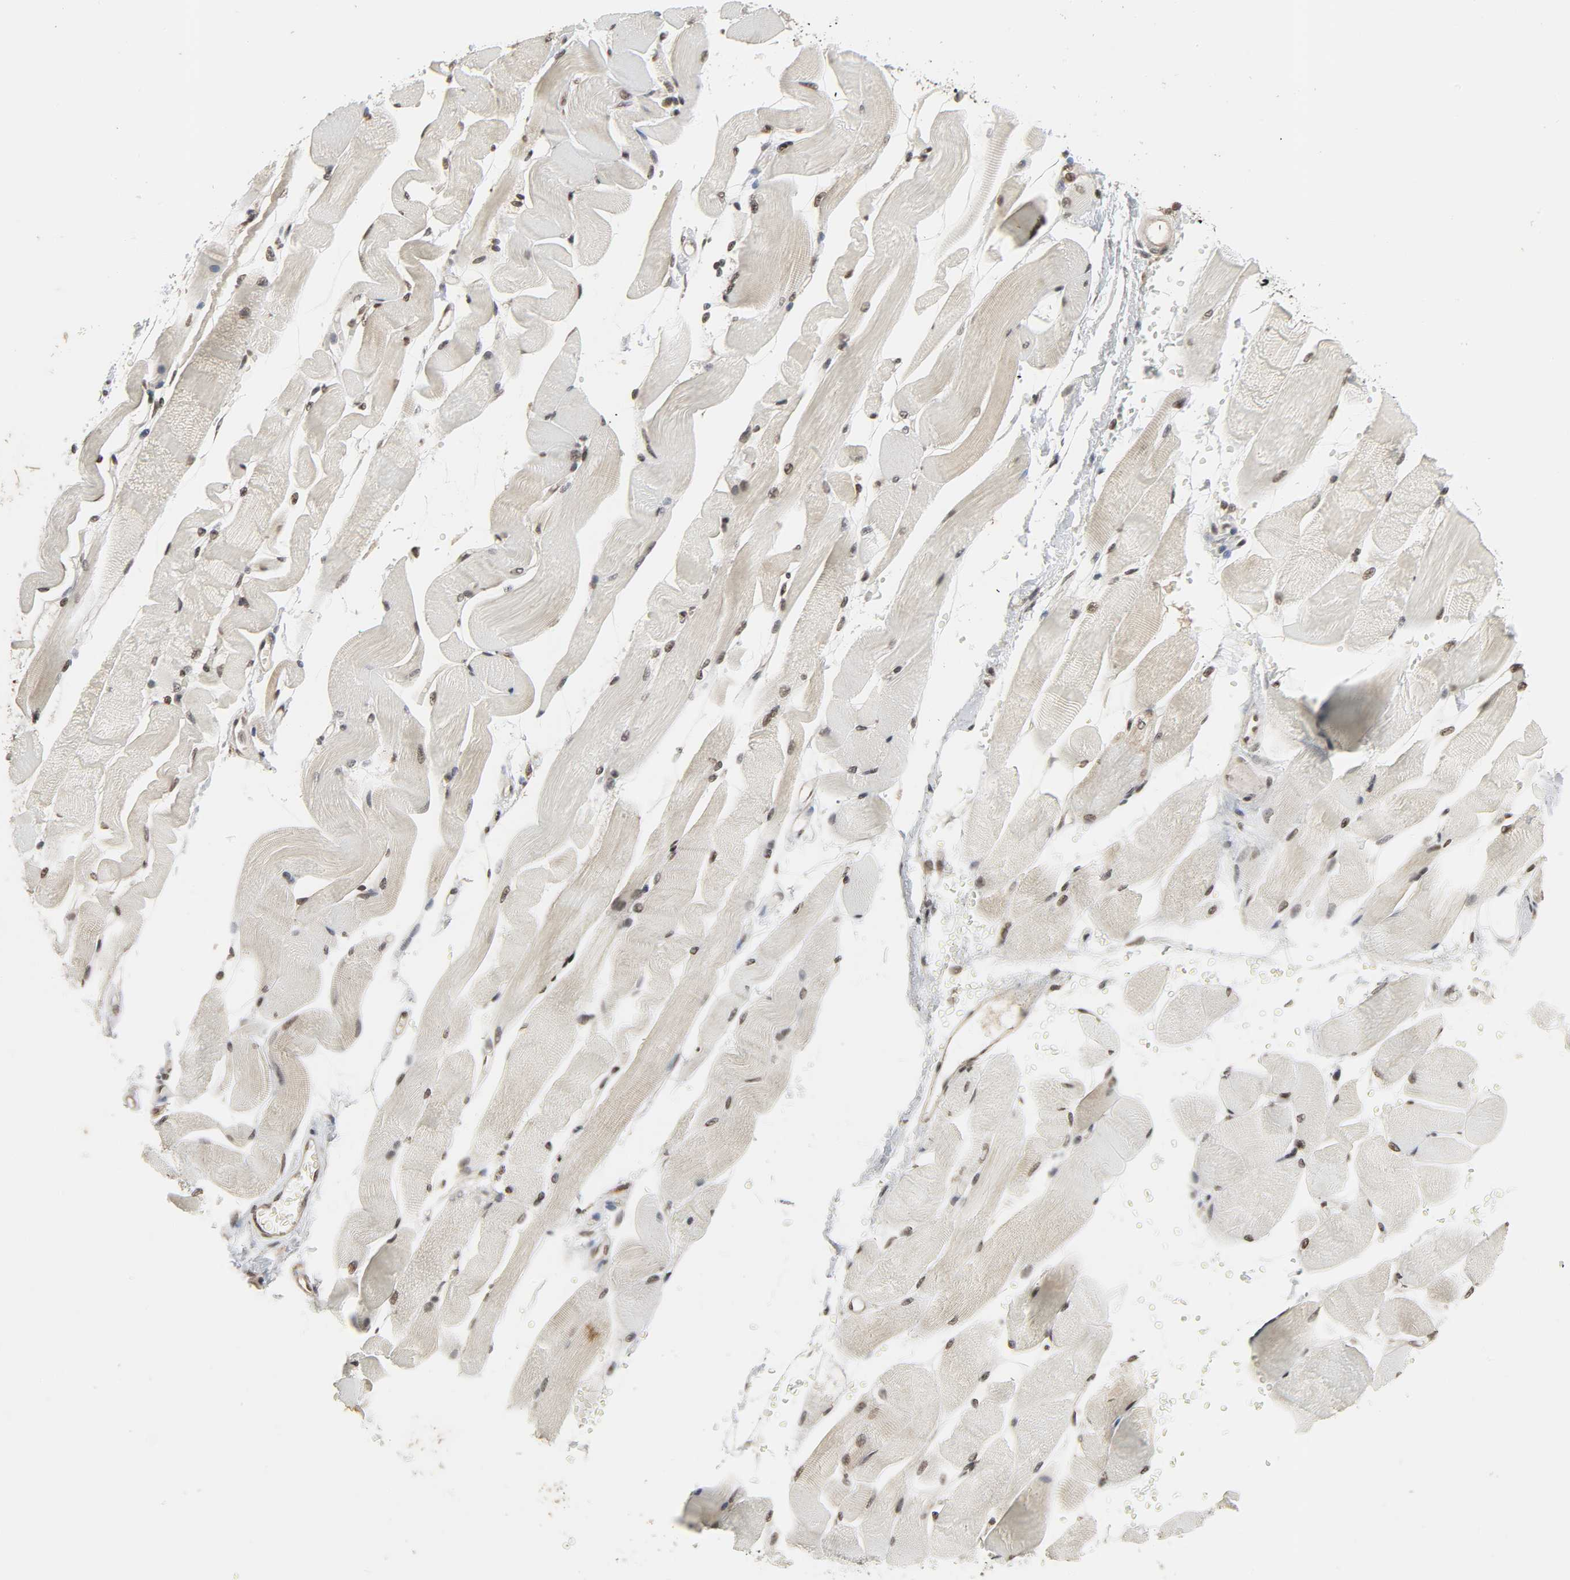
{"staining": {"intensity": "weak", "quantity": "25%-75%", "location": "nuclear"}, "tissue": "skeletal muscle", "cell_type": "Myocytes", "image_type": "normal", "snomed": [{"axis": "morphology", "description": "Normal tissue, NOS"}, {"axis": "topography", "description": "Skeletal muscle"}, {"axis": "topography", "description": "Peripheral nerve tissue"}], "caption": "Protein staining of benign skeletal muscle reveals weak nuclear expression in about 25%-75% of myocytes. The protein of interest is shown in brown color, while the nuclei are stained blue.", "gene": "XRCC1", "patient": {"sex": "female", "age": 84}}